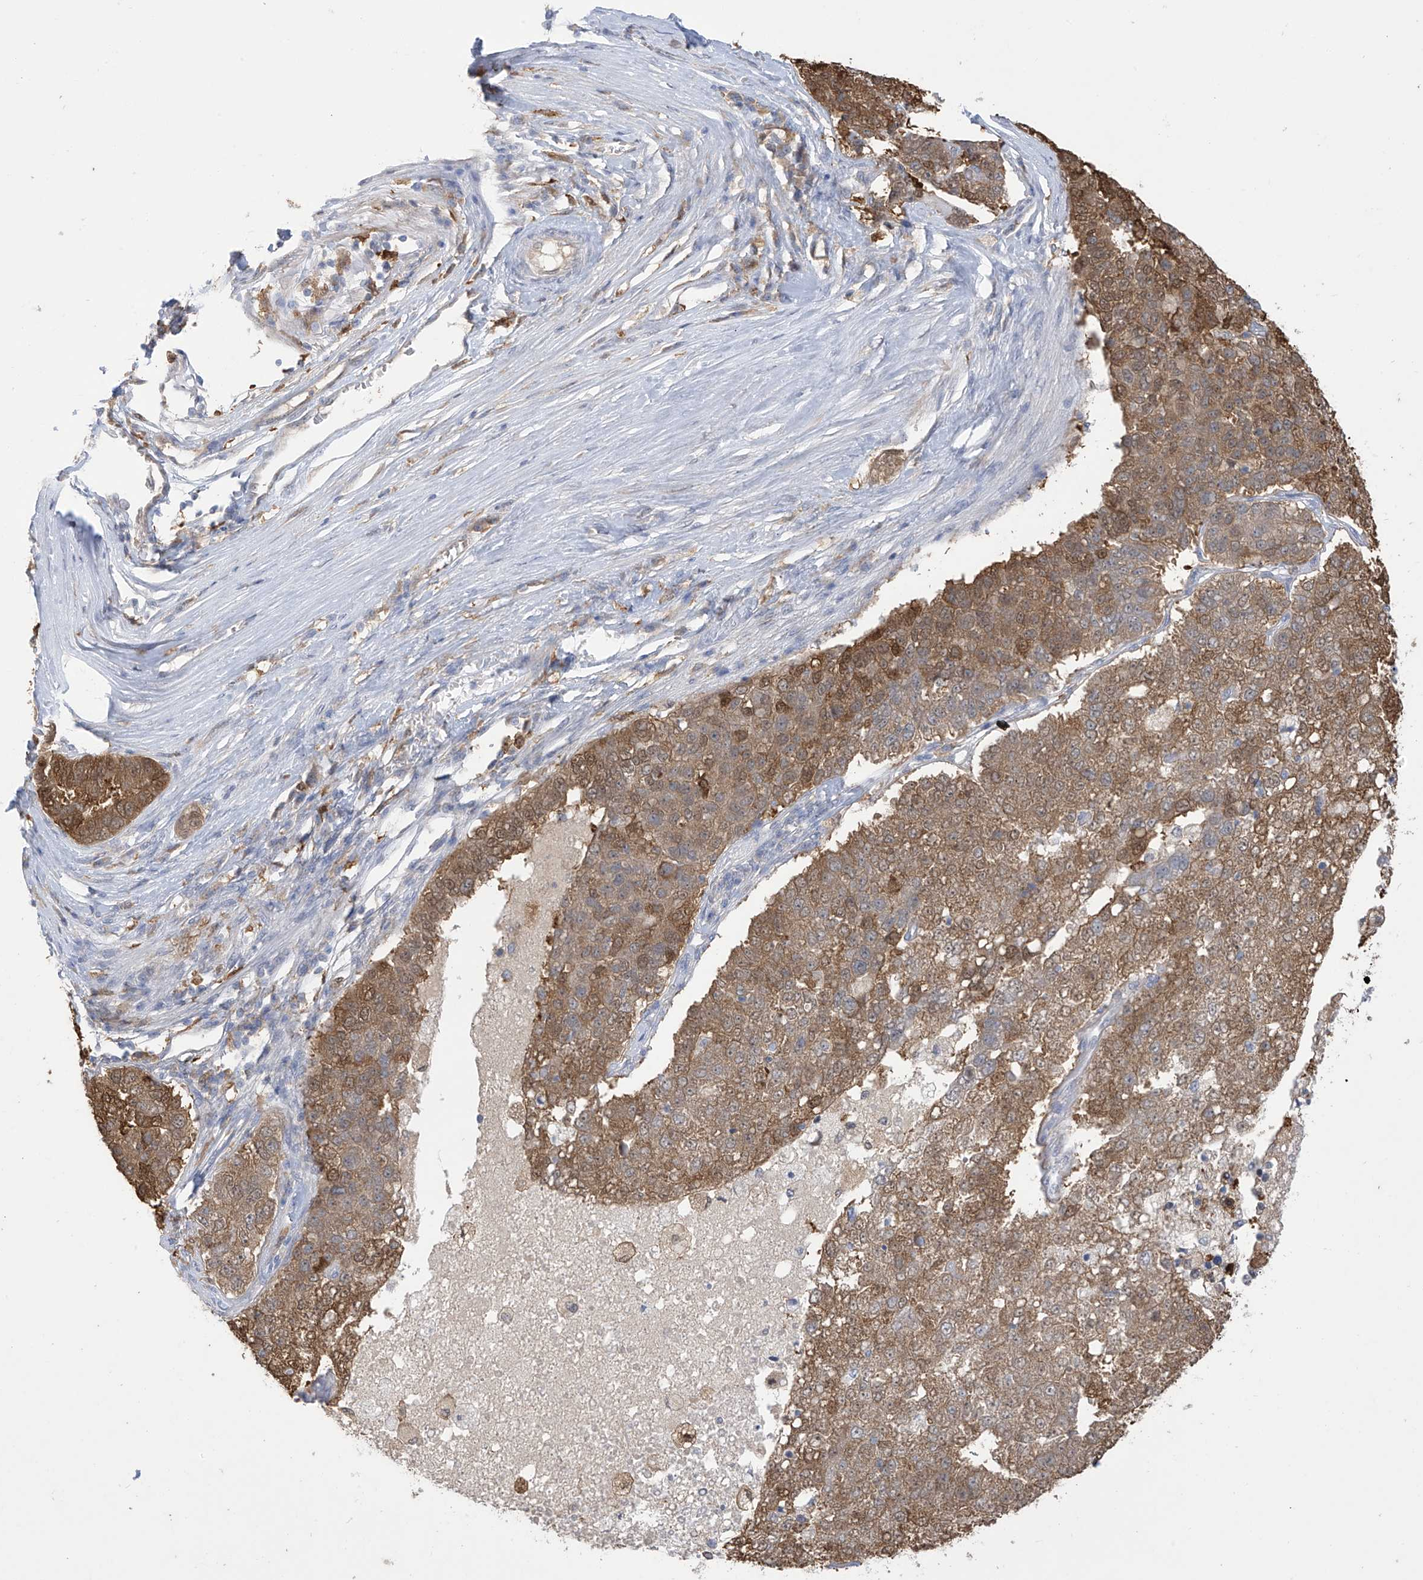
{"staining": {"intensity": "moderate", "quantity": ">75%", "location": "cytoplasmic/membranous"}, "tissue": "pancreatic cancer", "cell_type": "Tumor cells", "image_type": "cancer", "snomed": [{"axis": "morphology", "description": "Adenocarcinoma, NOS"}, {"axis": "topography", "description": "Pancreas"}], "caption": "An immunohistochemistry (IHC) photomicrograph of tumor tissue is shown. Protein staining in brown shows moderate cytoplasmic/membranous positivity in pancreatic cancer within tumor cells.", "gene": "IDH1", "patient": {"sex": "female", "age": 61}}